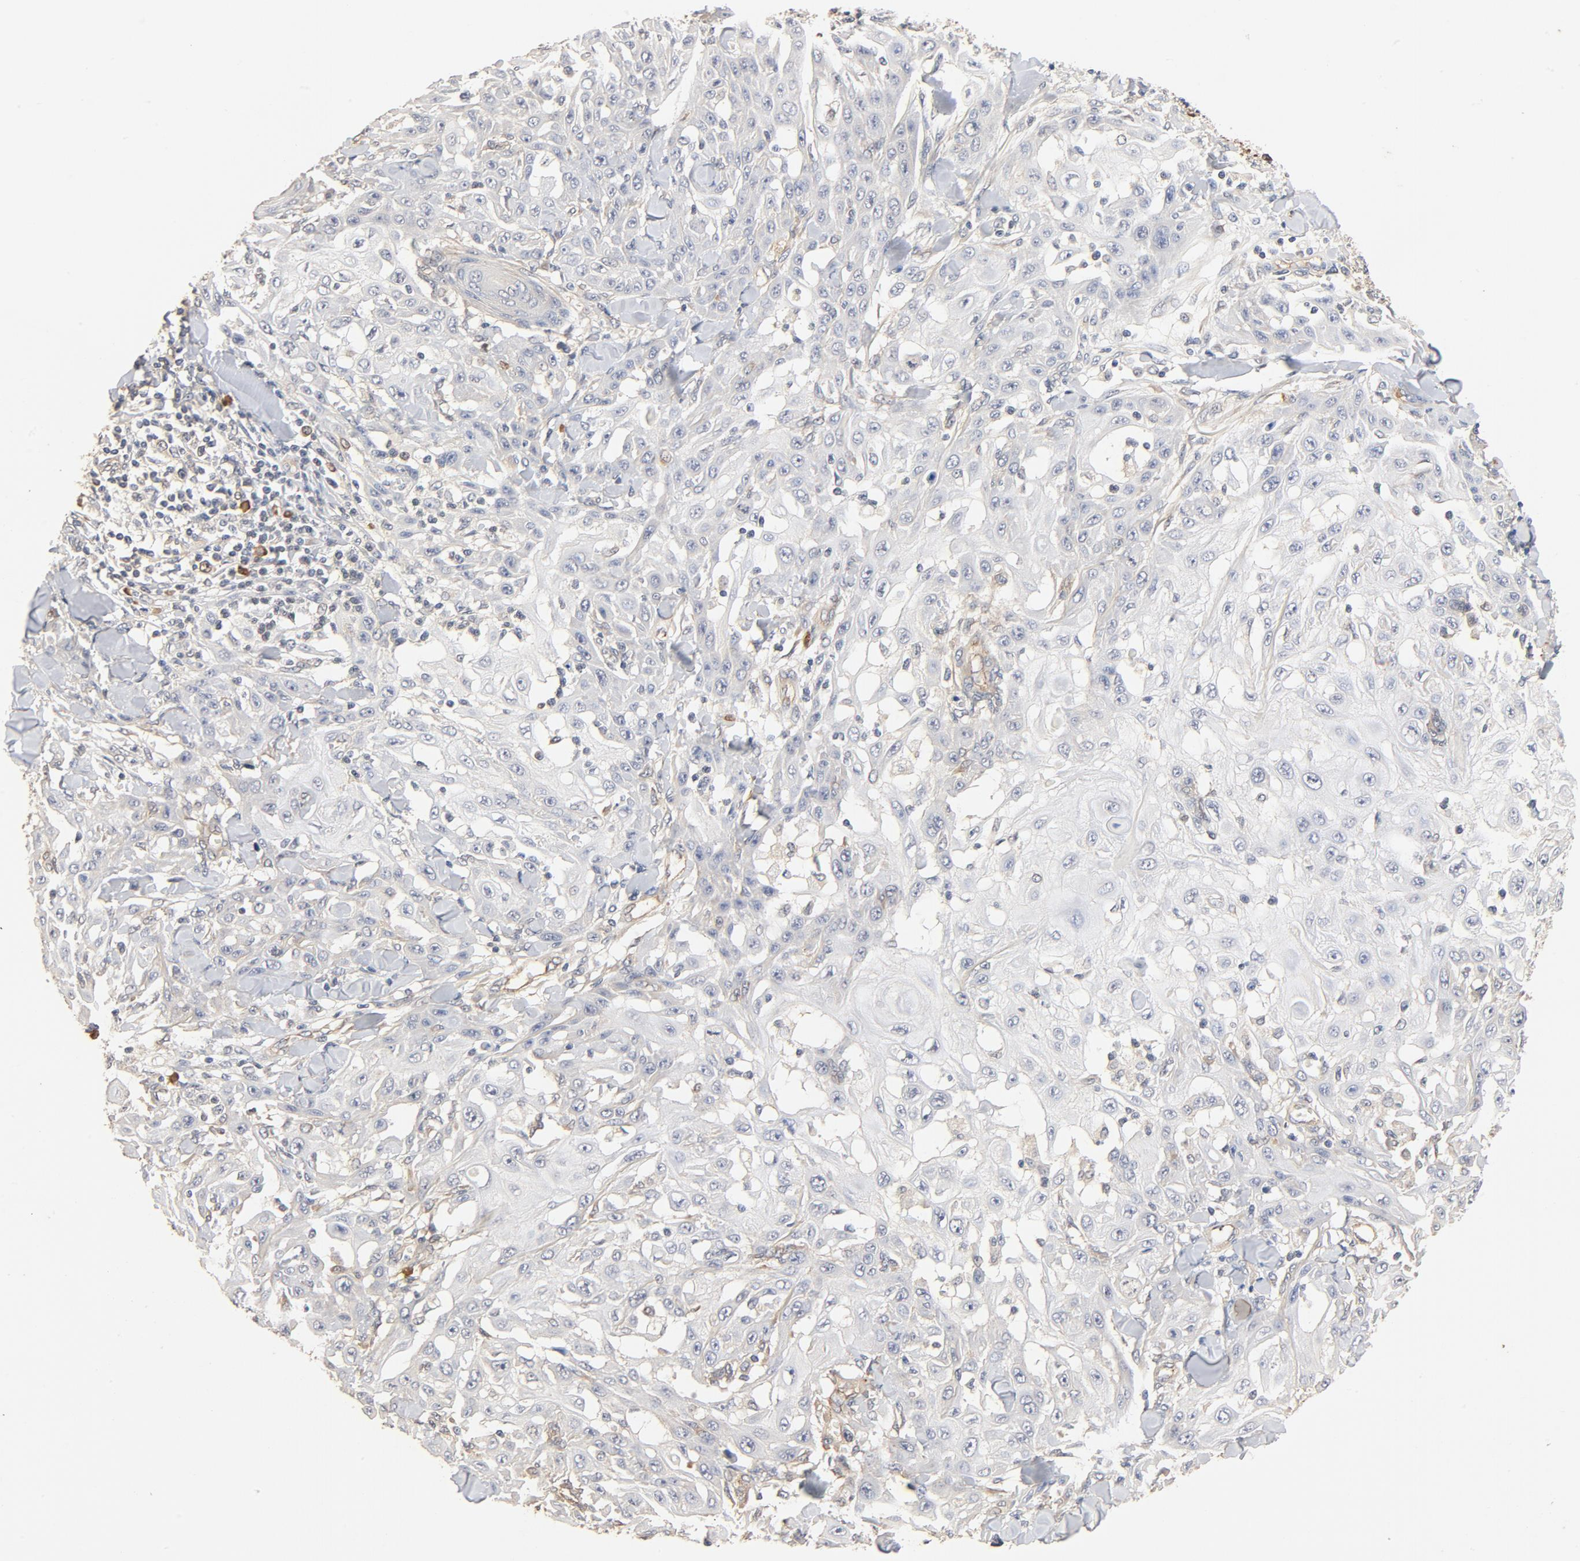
{"staining": {"intensity": "negative", "quantity": "none", "location": "none"}, "tissue": "skin cancer", "cell_type": "Tumor cells", "image_type": "cancer", "snomed": [{"axis": "morphology", "description": "Squamous cell carcinoma, NOS"}, {"axis": "topography", "description": "Skin"}], "caption": "This is an immunohistochemistry image of skin cancer (squamous cell carcinoma). There is no staining in tumor cells.", "gene": "UBE2J1", "patient": {"sex": "male", "age": 24}}